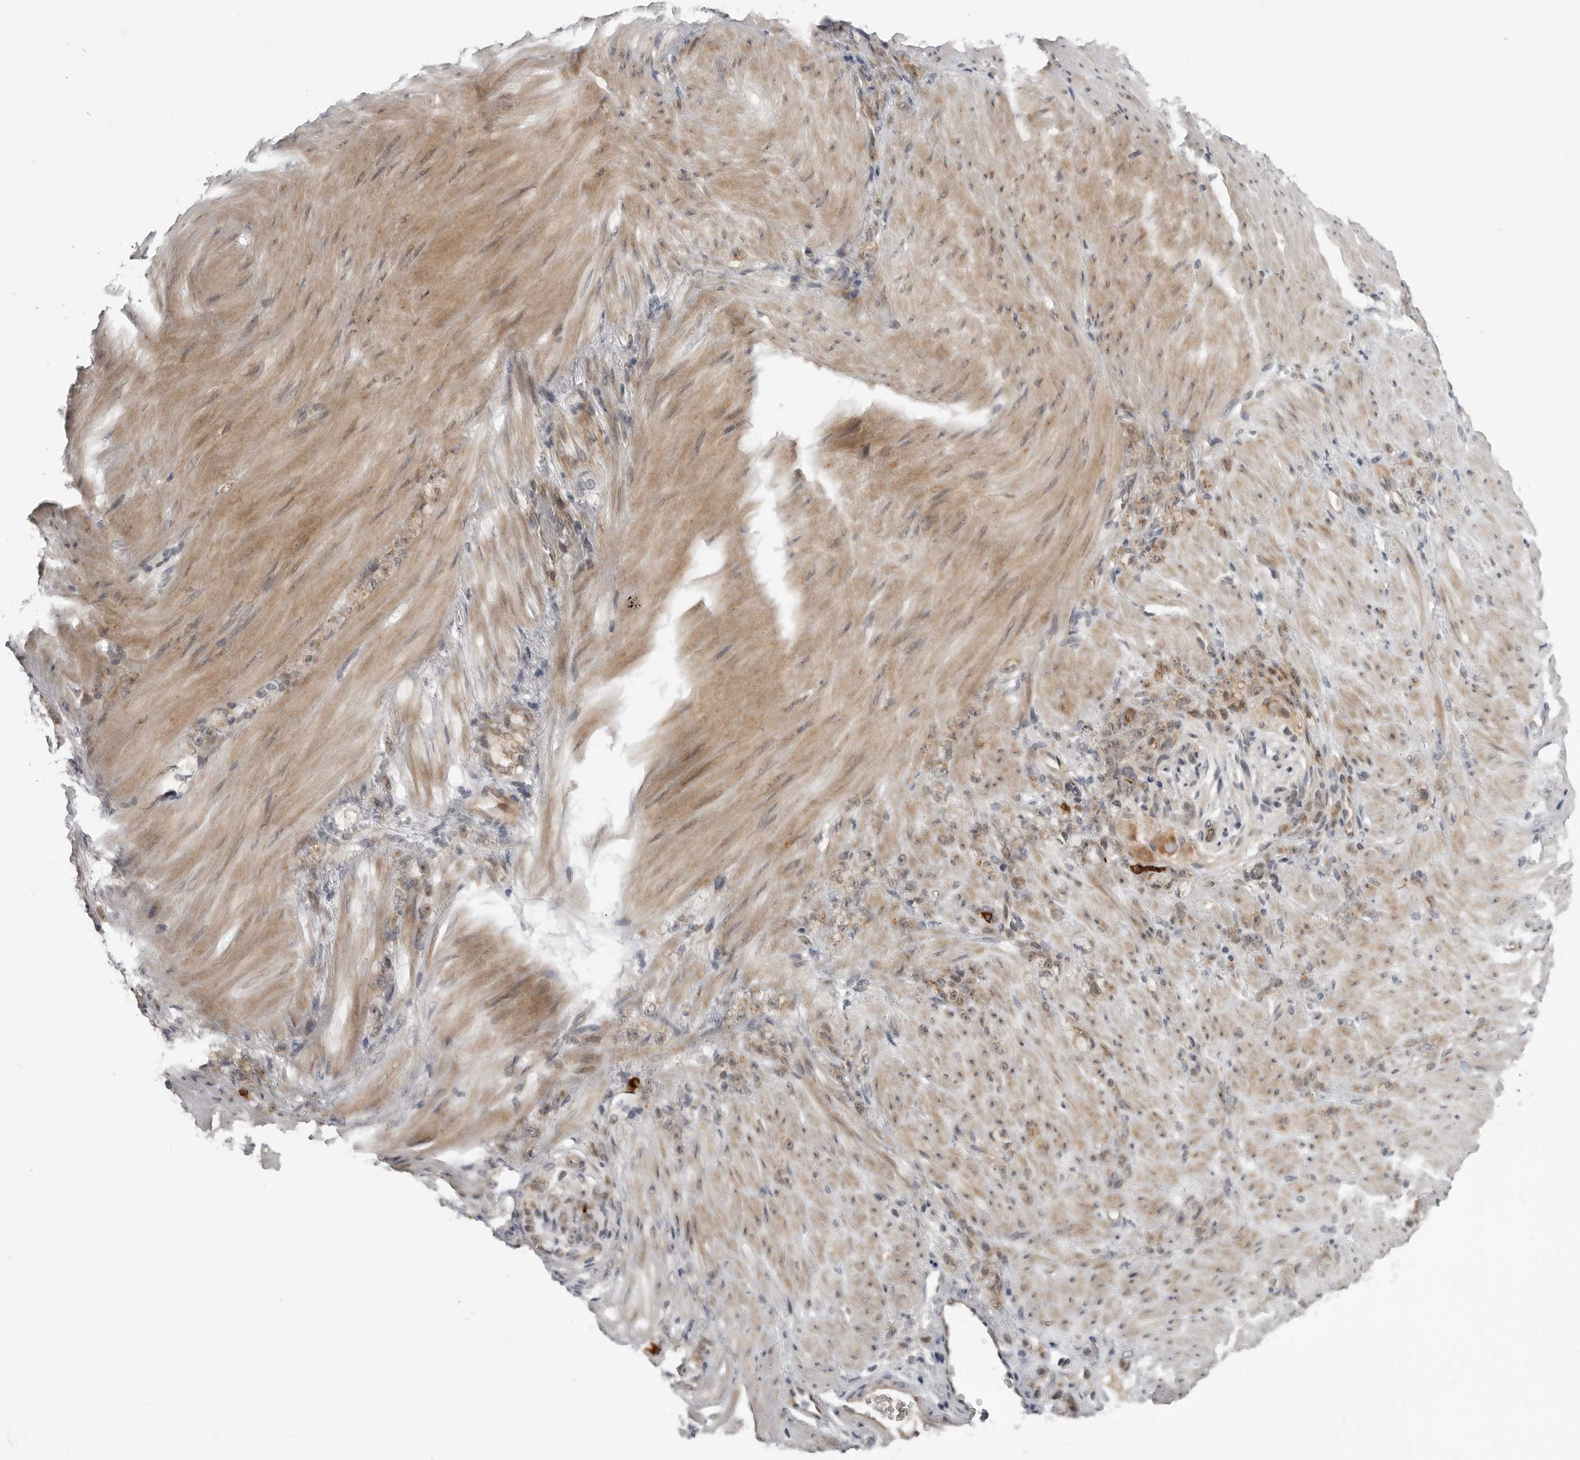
{"staining": {"intensity": "moderate", "quantity": ">75%", "location": "cytoplasmic/membranous"}, "tissue": "stomach cancer", "cell_type": "Tumor cells", "image_type": "cancer", "snomed": [{"axis": "morphology", "description": "Normal tissue, NOS"}, {"axis": "morphology", "description": "Adenocarcinoma, NOS"}, {"axis": "topography", "description": "Stomach"}], "caption": "This micrograph exhibits immunohistochemistry (IHC) staining of stomach cancer, with medium moderate cytoplasmic/membranous expression in about >75% of tumor cells.", "gene": "LRRC45", "patient": {"sex": "male", "age": 82}}